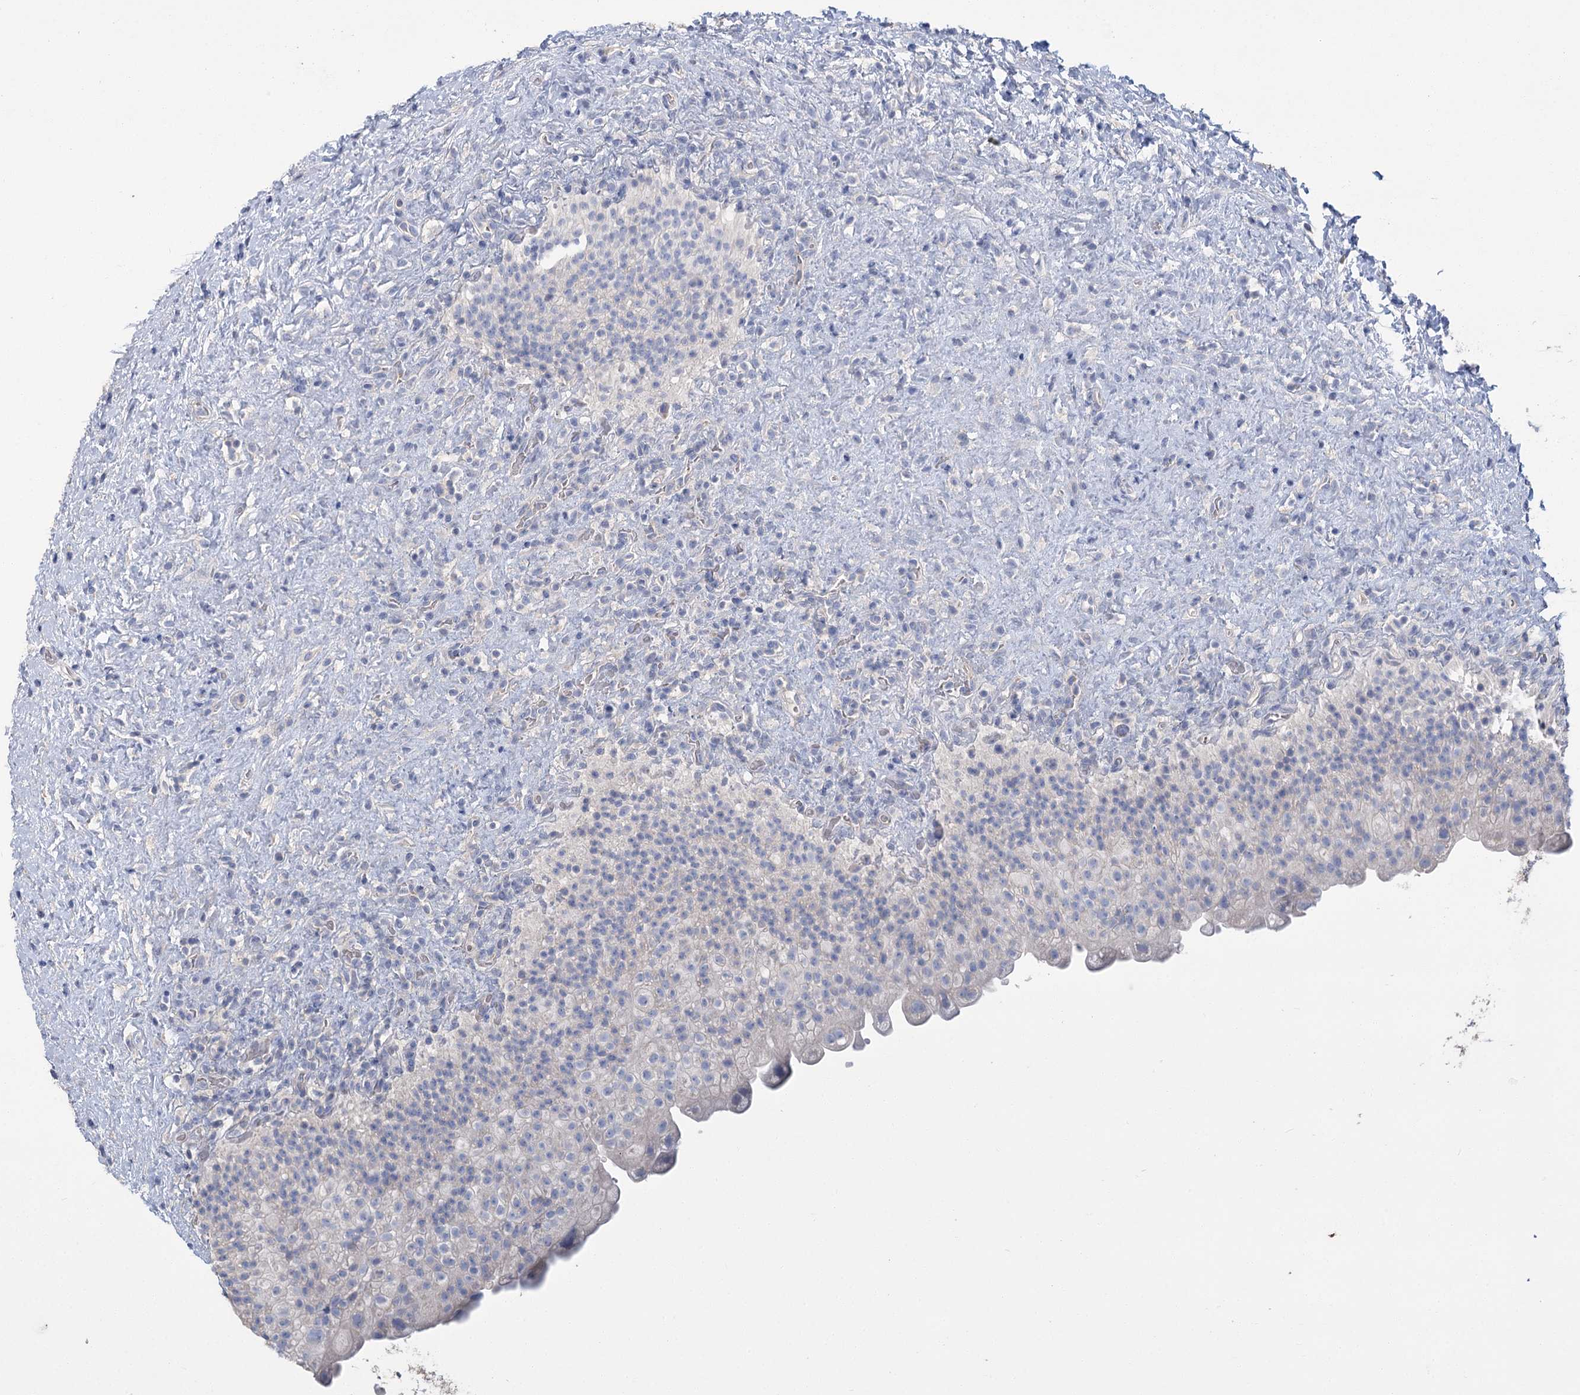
{"staining": {"intensity": "negative", "quantity": "none", "location": "none"}, "tissue": "urinary bladder", "cell_type": "Urothelial cells", "image_type": "normal", "snomed": [{"axis": "morphology", "description": "Normal tissue, NOS"}, {"axis": "topography", "description": "Urinary bladder"}], "caption": "Protein analysis of normal urinary bladder reveals no significant positivity in urothelial cells.", "gene": "SLC9A3", "patient": {"sex": "female", "age": 27}}